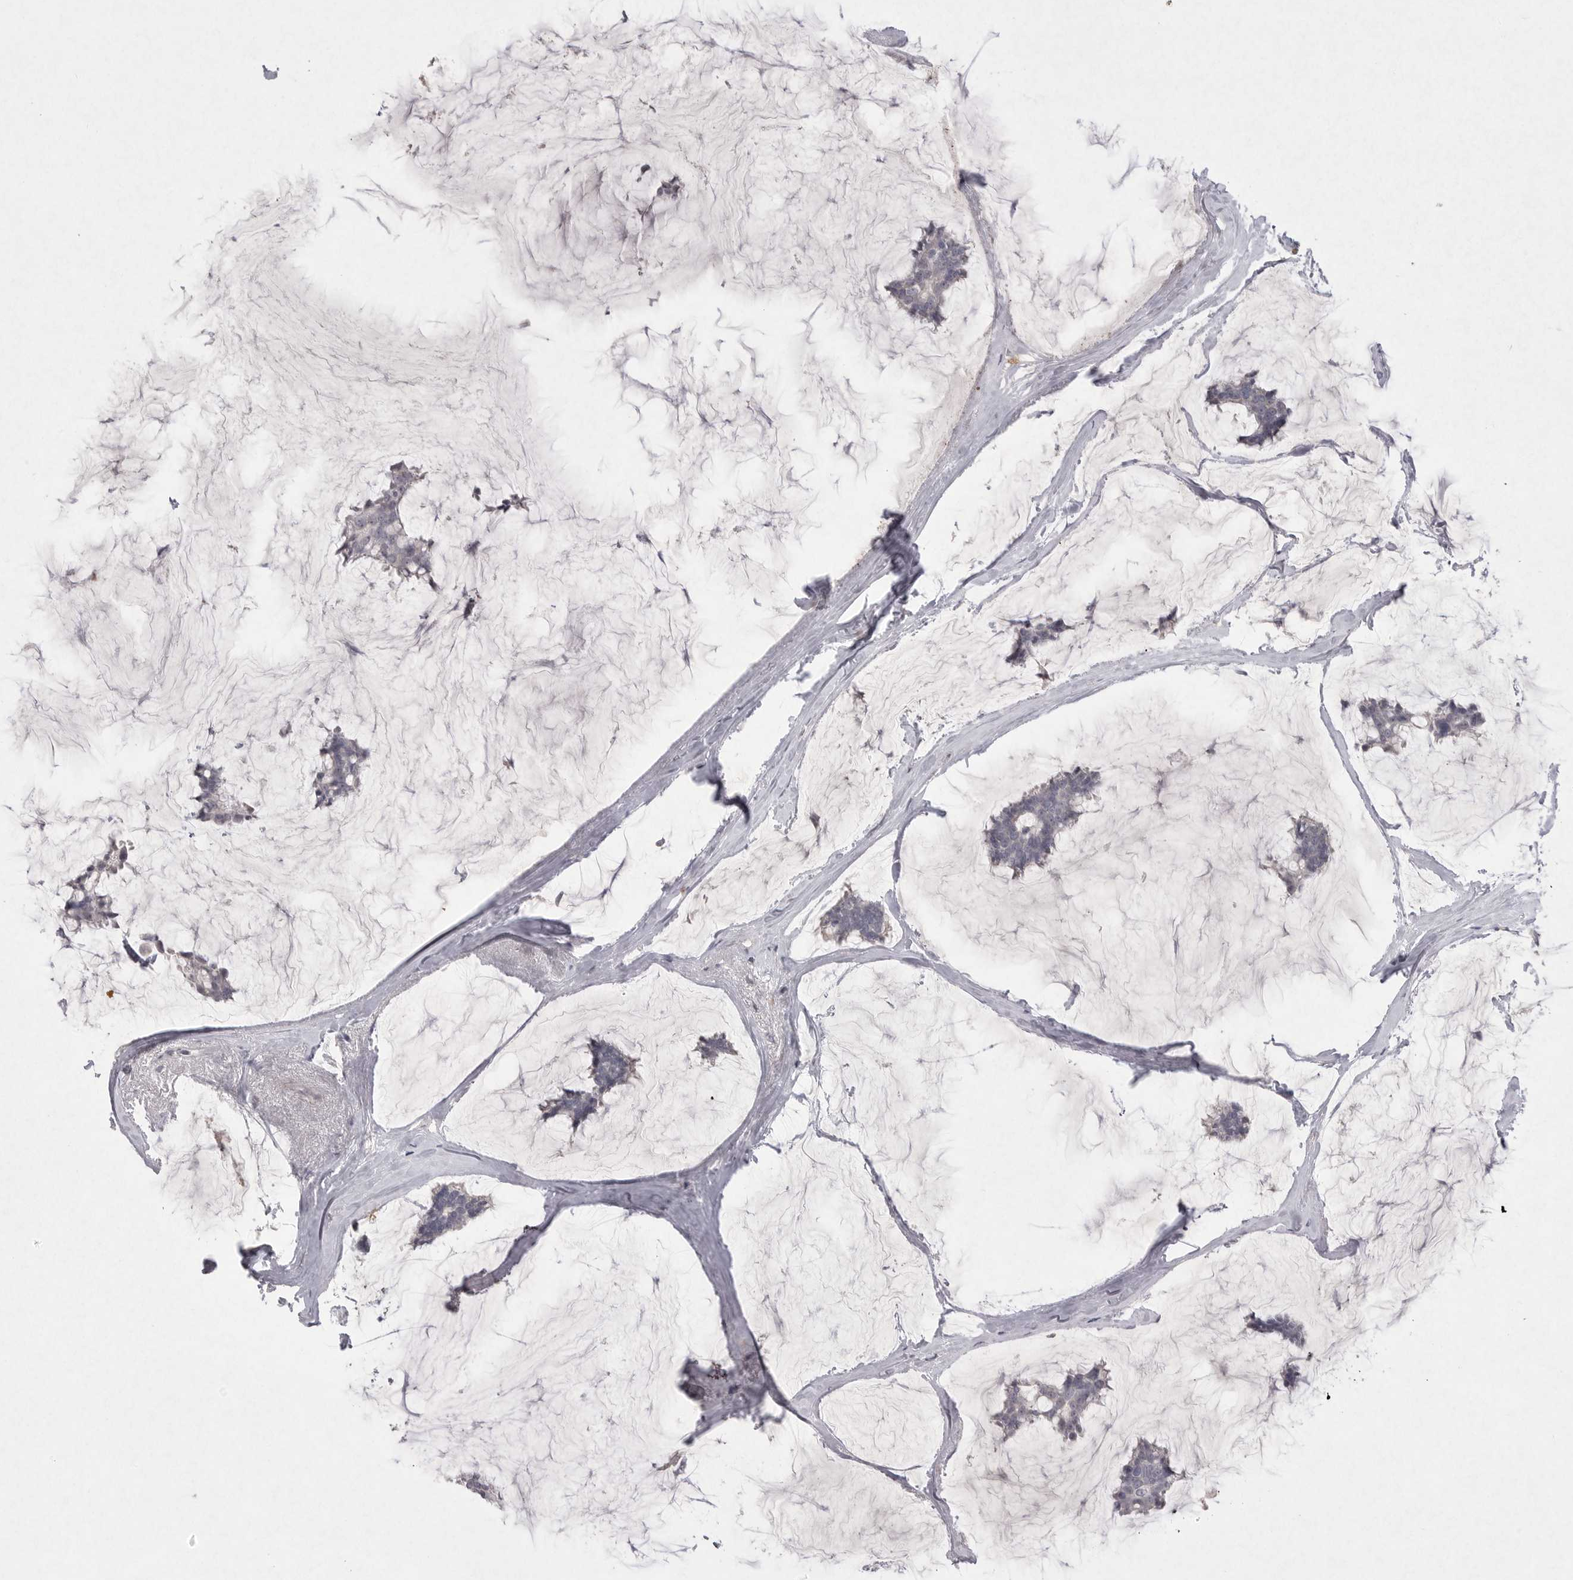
{"staining": {"intensity": "negative", "quantity": "none", "location": "none"}, "tissue": "breast cancer", "cell_type": "Tumor cells", "image_type": "cancer", "snomed": [{"axis": "morphology", "description": "Duct carcinoma"}, {"axis": "topography", "description": "Breast"}], "caption": "High power microscopy histopathology image of an immunohistochemistry (IHC) histopathology image of breast cancer, revealing no significant expression in tumor cells.", "gene": "VANGL2", "patient": {"sex": "female", "age": 93}}